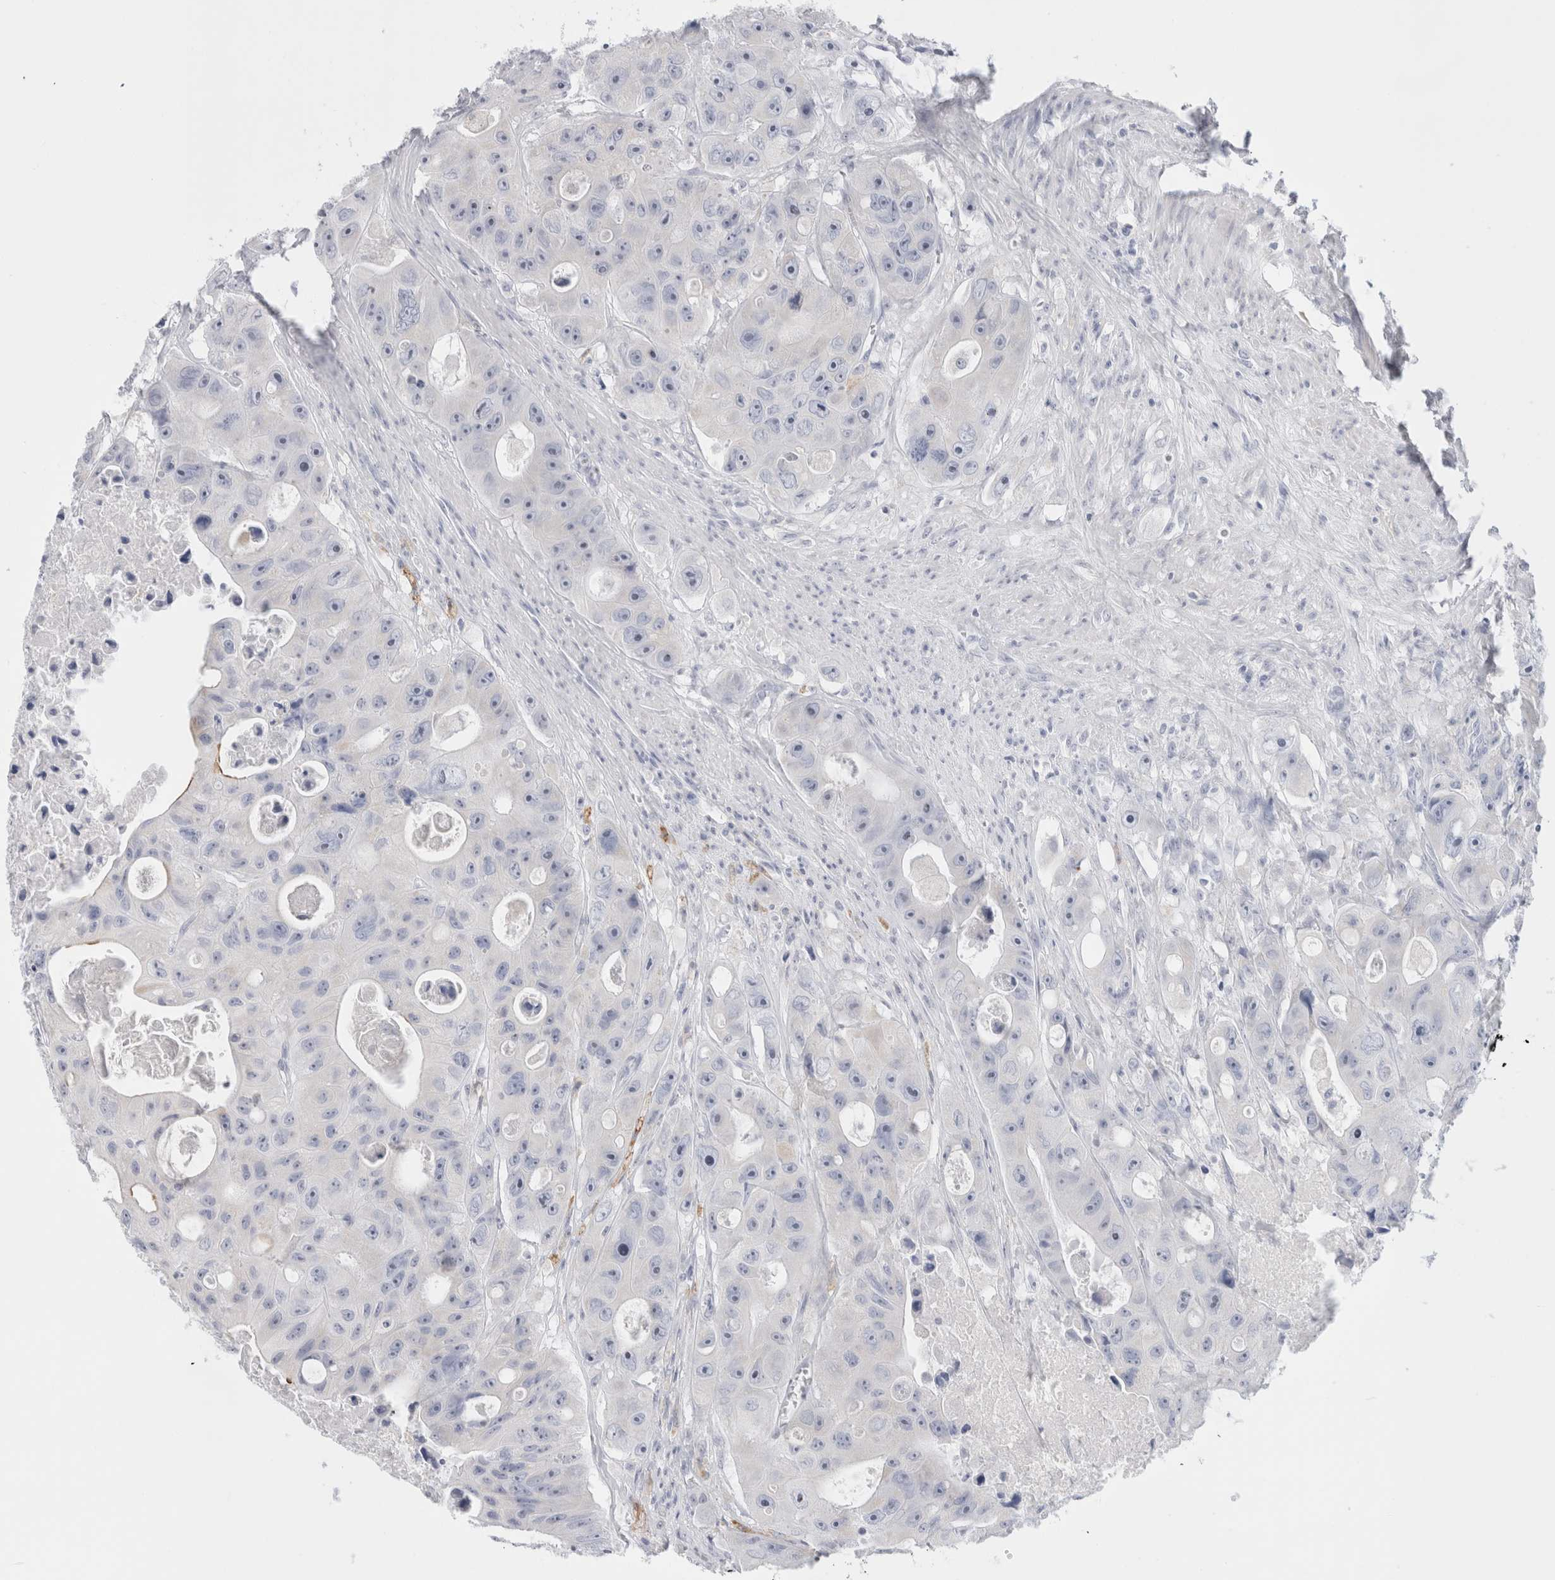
{"staining": {"intensity": "negative", "quantity": "none", "location": "none"}, "tissue": "colorectal cancer", "cell_type": "Tumor cells", "image_type": "cancer", "snomed": [{"axis": "morphology", "description": "Adenocarcinoma, NOS"}, {"axis": "topography", "description": "Colon"}], "caption": "Colorectal cancer (adenocarcinoma) was stained to show a protein in brown. There is no significant staining in tumor cells.", "gene": "MUC15", "patient": {"sex": "female", "age": 46}}